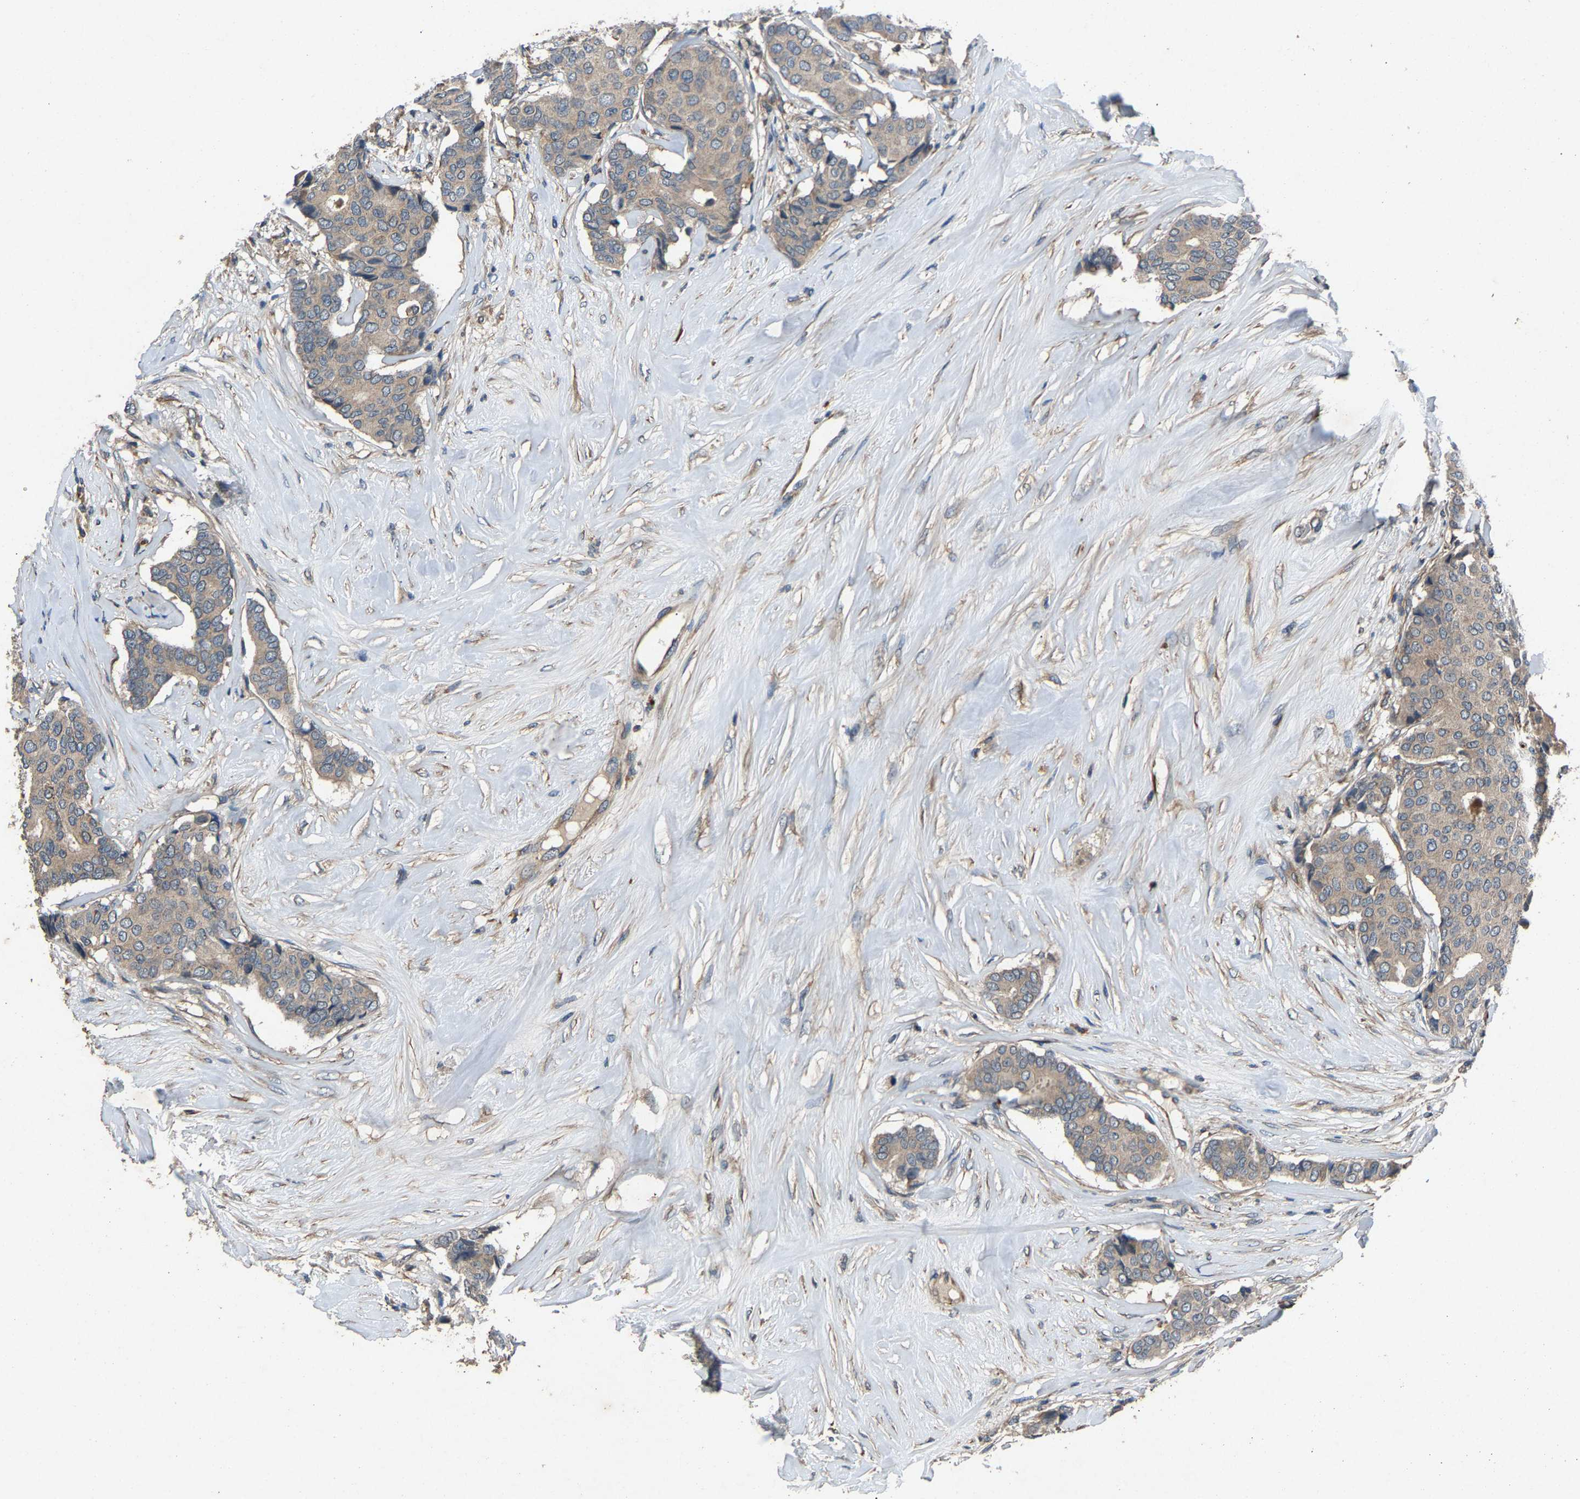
{"staining": {"intensity": "negative", "quantity": "none", "location": "none"}, "tissue": "breast cancer", "cell_type": "Tumor cells", "image_type": "cancer", "snomed": [{"axis": "morphology", "description": "Duct carcinoma"}, {"axis": "topography", "description": "Breast"}], "caption": "Immunohistochemistry photomicrograph of human breast infiltrating ductal carcinoma stained for a protein (brown), which demonstrates no positivity in tumor cells. The staining was performed using DAB (3,3'-diaminobenzidine) to visualize the protein expression in brown, while the nuclei were stained in blue with hematoxylin (Magnification: 20x).", "gene": "PPID", "patient": {"sex": "female", "age": 75}}